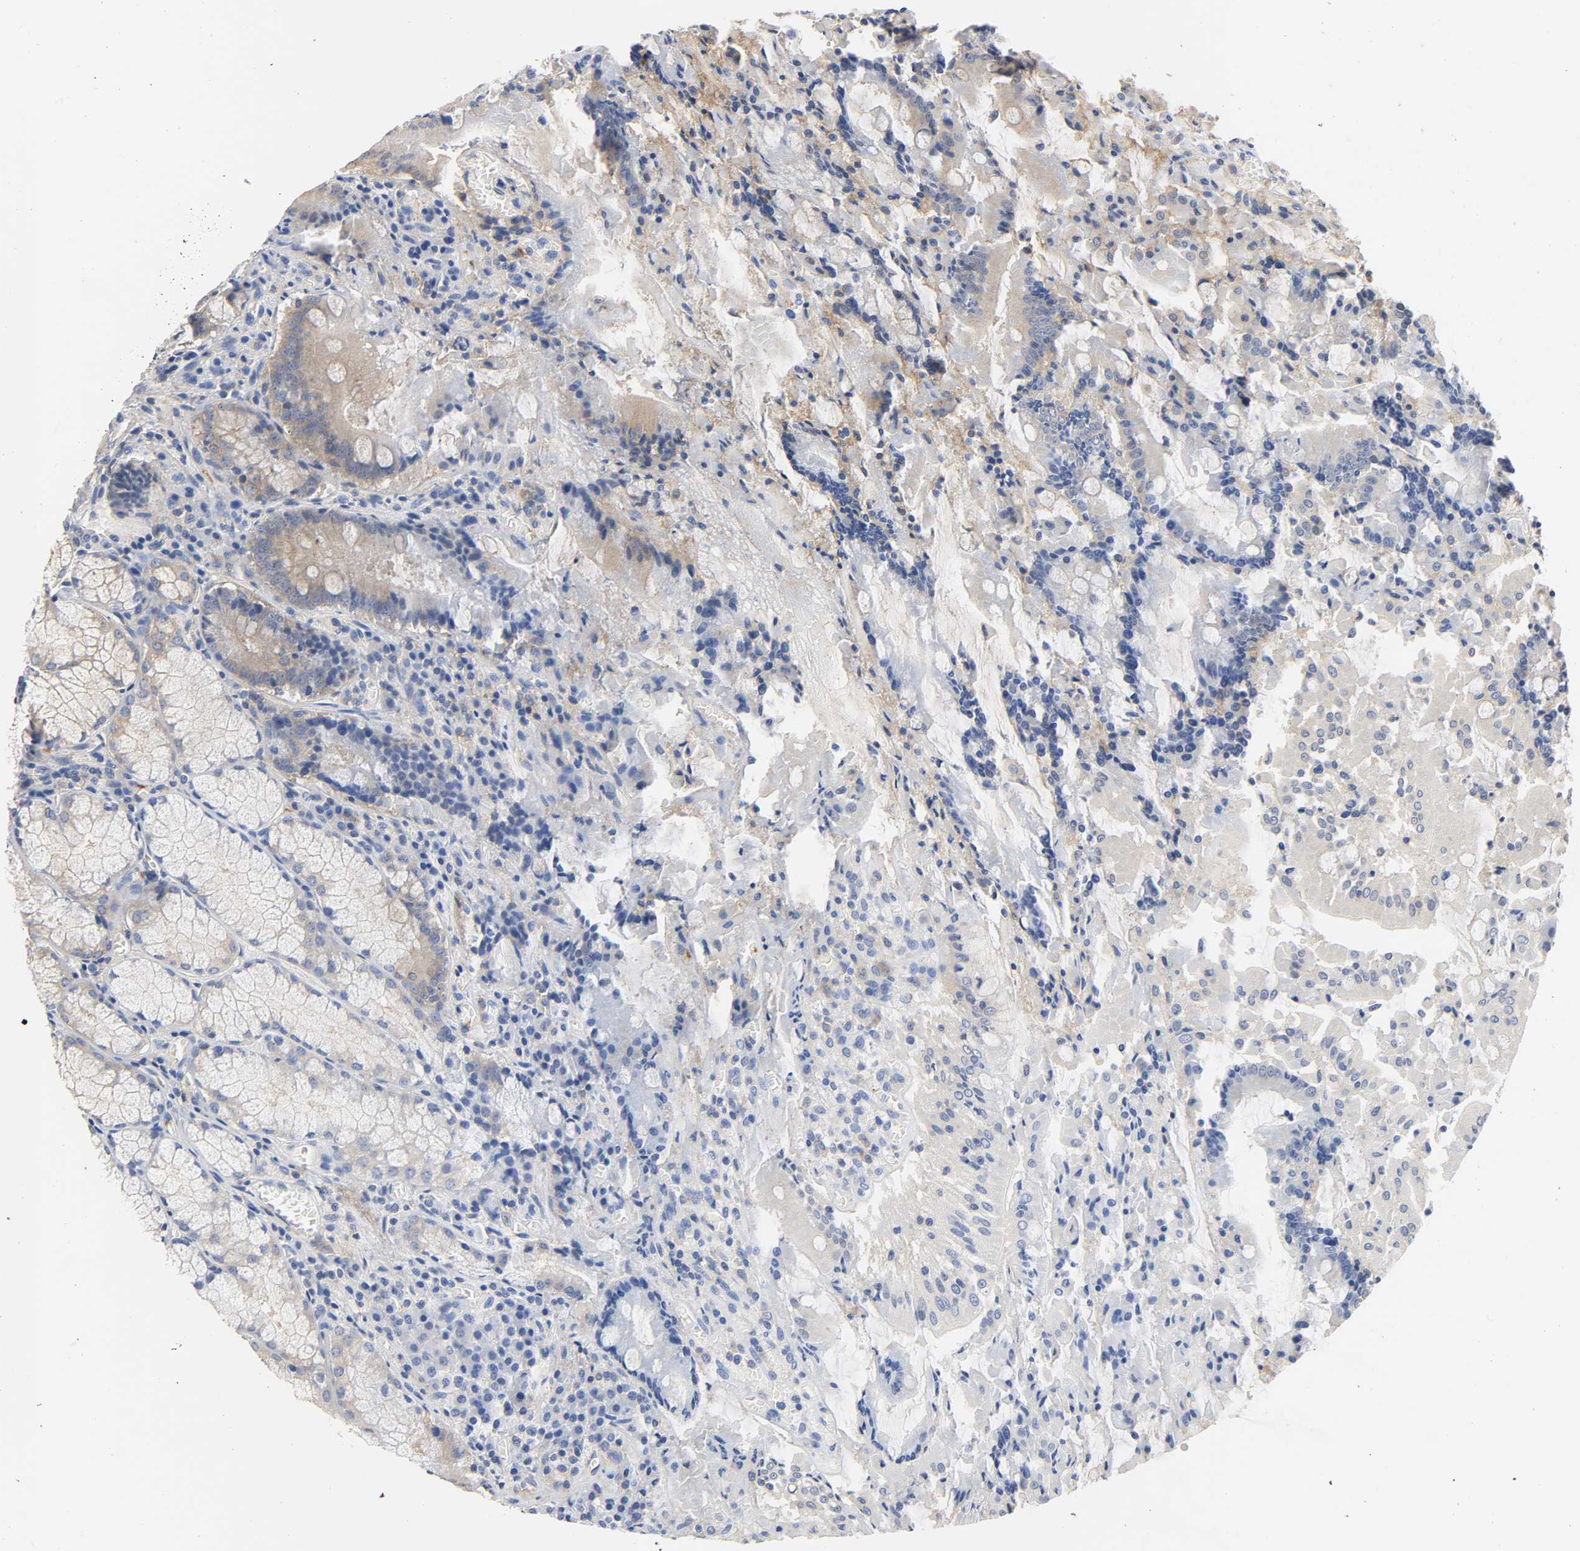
{"staining": {"intensity": "weak", "quantity": "25%-75%", "location": "cytoplasmic/membranous"}, "tissue": "stomach", "cell_type": "Glandular cells", "image_type": "normal", "snomed": [{"axis": "morphology", "description": "Normal tissue, NOS"}, {"axis": "topography", "description": "Stomach, lower"}], "caption": "Immunohistochemistry (DAB (3,3'-diaminobenzidine)) staining of unremarkable human stomach exhibits weak cytoplasmic/membranous protein staining in approximately 25%-75% of glandular cells. The staining was performed using DAB to visualize the protein expression in brown, while the nuclei were stained in blue with hematoxylin (Magnification: 20x).", "gene": "SRC", "patient": {"sex": "male", "age": 56}}